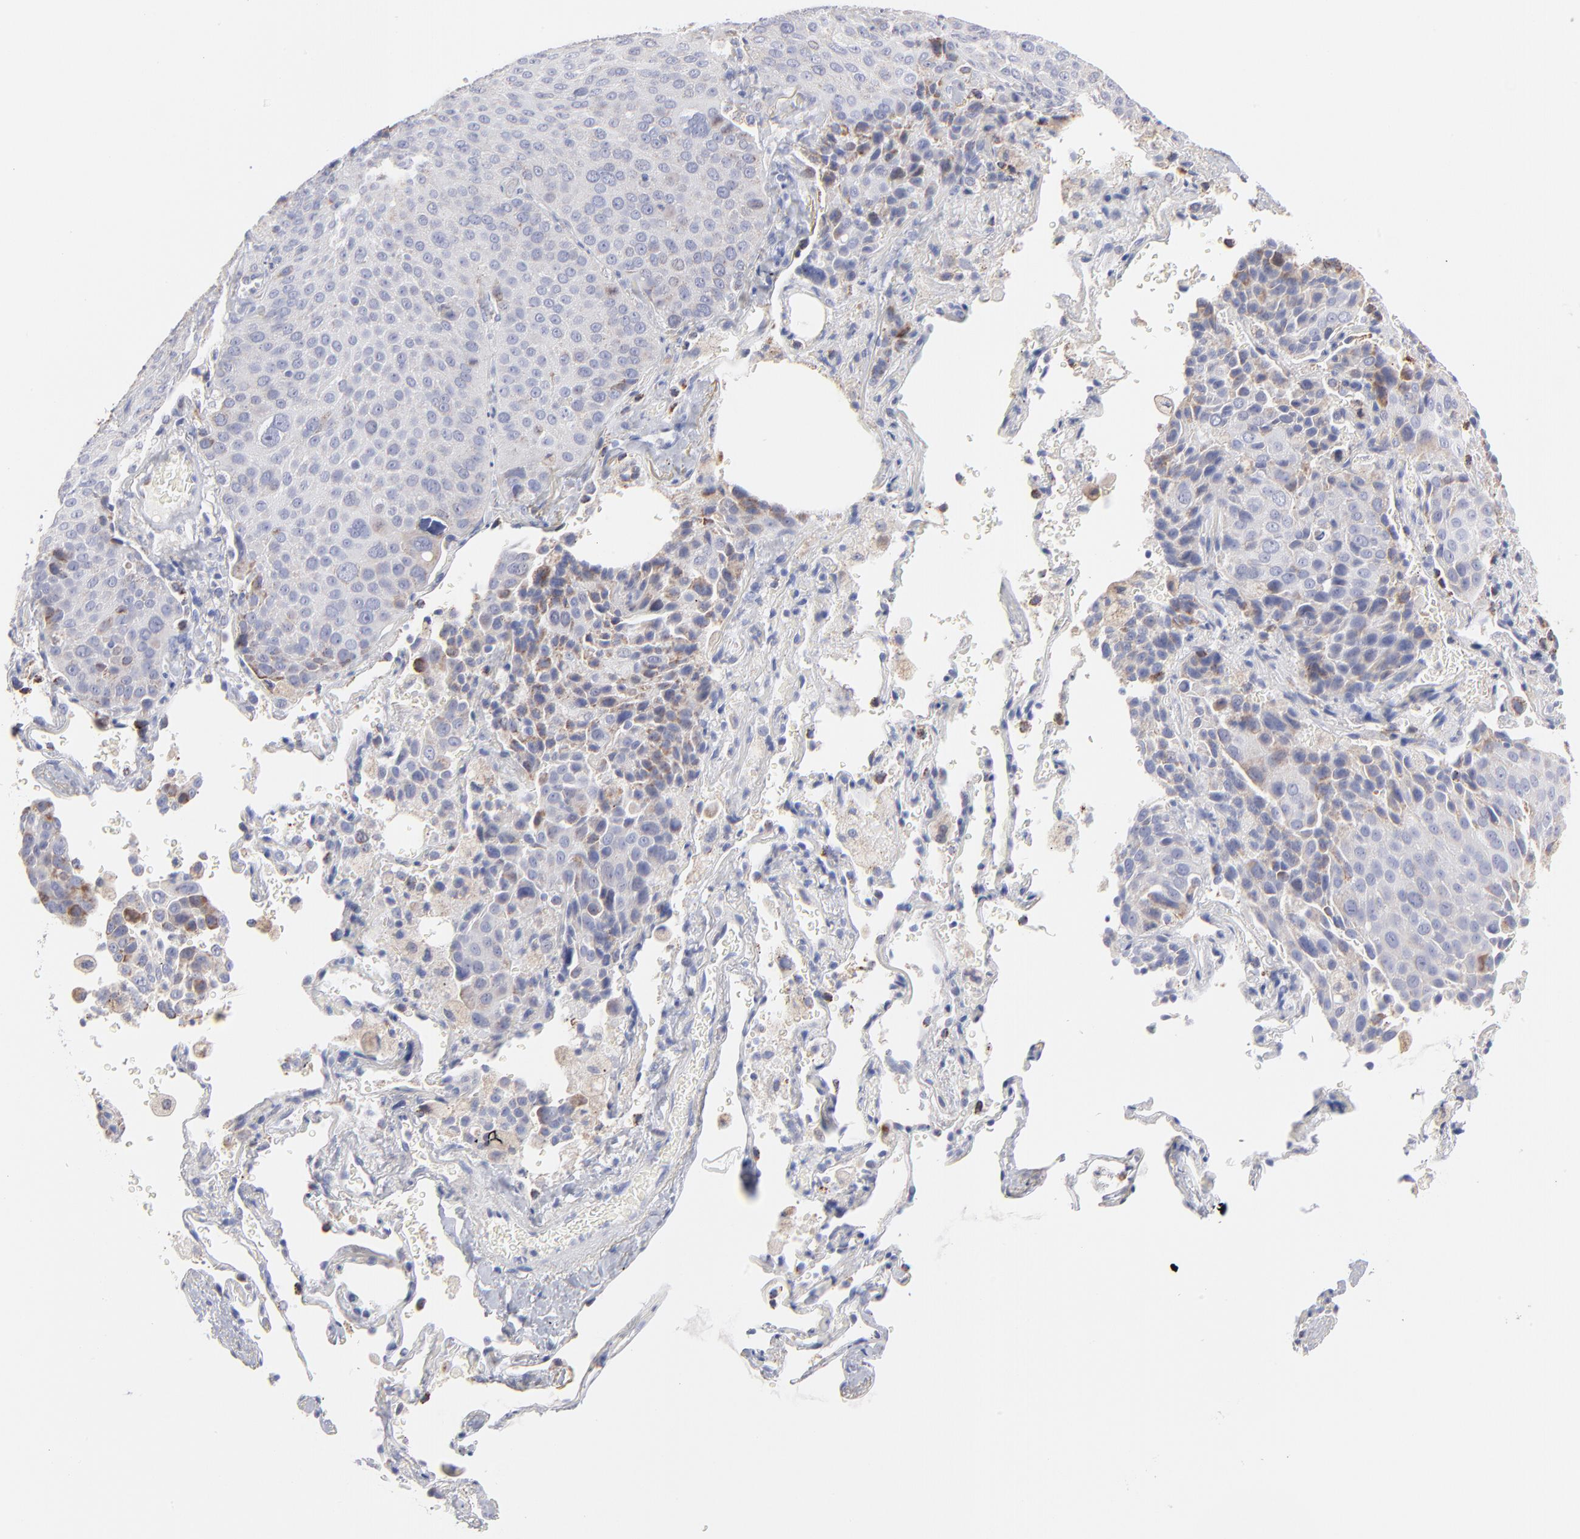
{"staining": {"intensity": "moderate", "quantity": ">75%", "location": "cytoplasmic/membranous"}, "tissue": "lung cancer", "cell_type": "Tumor cells", "image_type": "cancer", "snomed": [{"axis": "morphology", "description": "Squamous cell carcinoma, NOS"}, {"axis": "topography", "description": "Lung"}], "caption": "DAB (3,3'-diaminobenzidine) immunohistochemical staining of squamous cell carcinoma (lung) displays moderate cytoplasmic/membranous protein positivity in approximately >75% of tumor cells. The staining was performed using DAB (3,3'-diaminobenzidine) to visualize the protein expression in brown, while the nuclei were stained in blue with hematoxylin (Magnification: 20x).", "gene": "TST", "patient": {"sex": "male", "age": 54}}